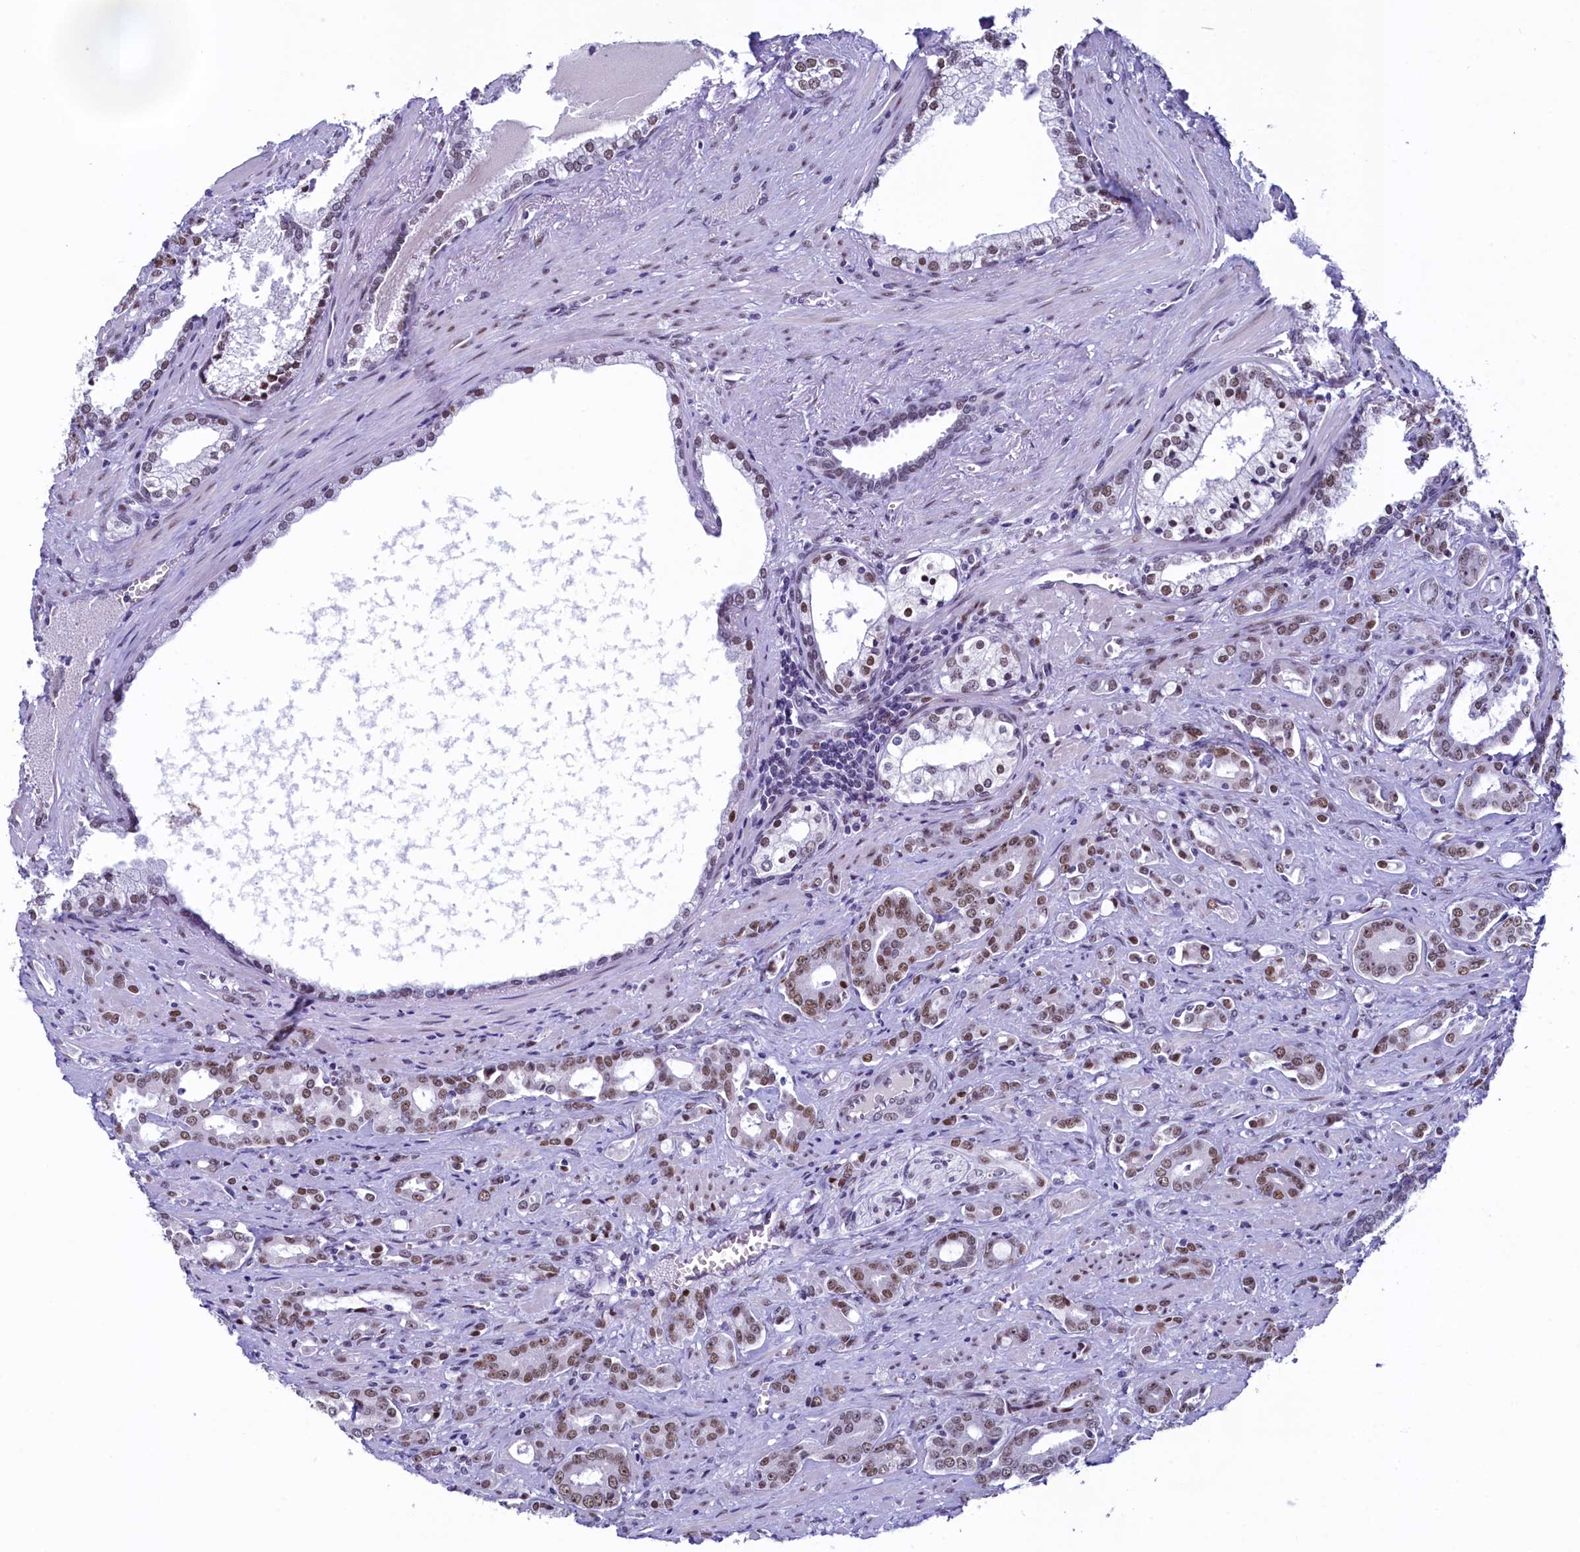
{"staining": {"intensity": "moderate", "quantity": ">75%", "location": "nuclear"}, "tissue": "prostate cancer", "cell_type": "Tumor cells", "image_type": "cancer", "snomed": [{"axis": "morphology", "description": "Adenocarcinoma, High grade"}, {"axis": "topography", "description": "Prostate"}], "caption": "Prostate adenocarcinoma (high-grade) tissue exhibits moderate nuclear positivity in approximately >75% of tumor cells (DAB IHC, brown staining for protein, blue staining for nuclei).", "gene": "SUGP2", "patient": {"sex": "male", "age": 72}}